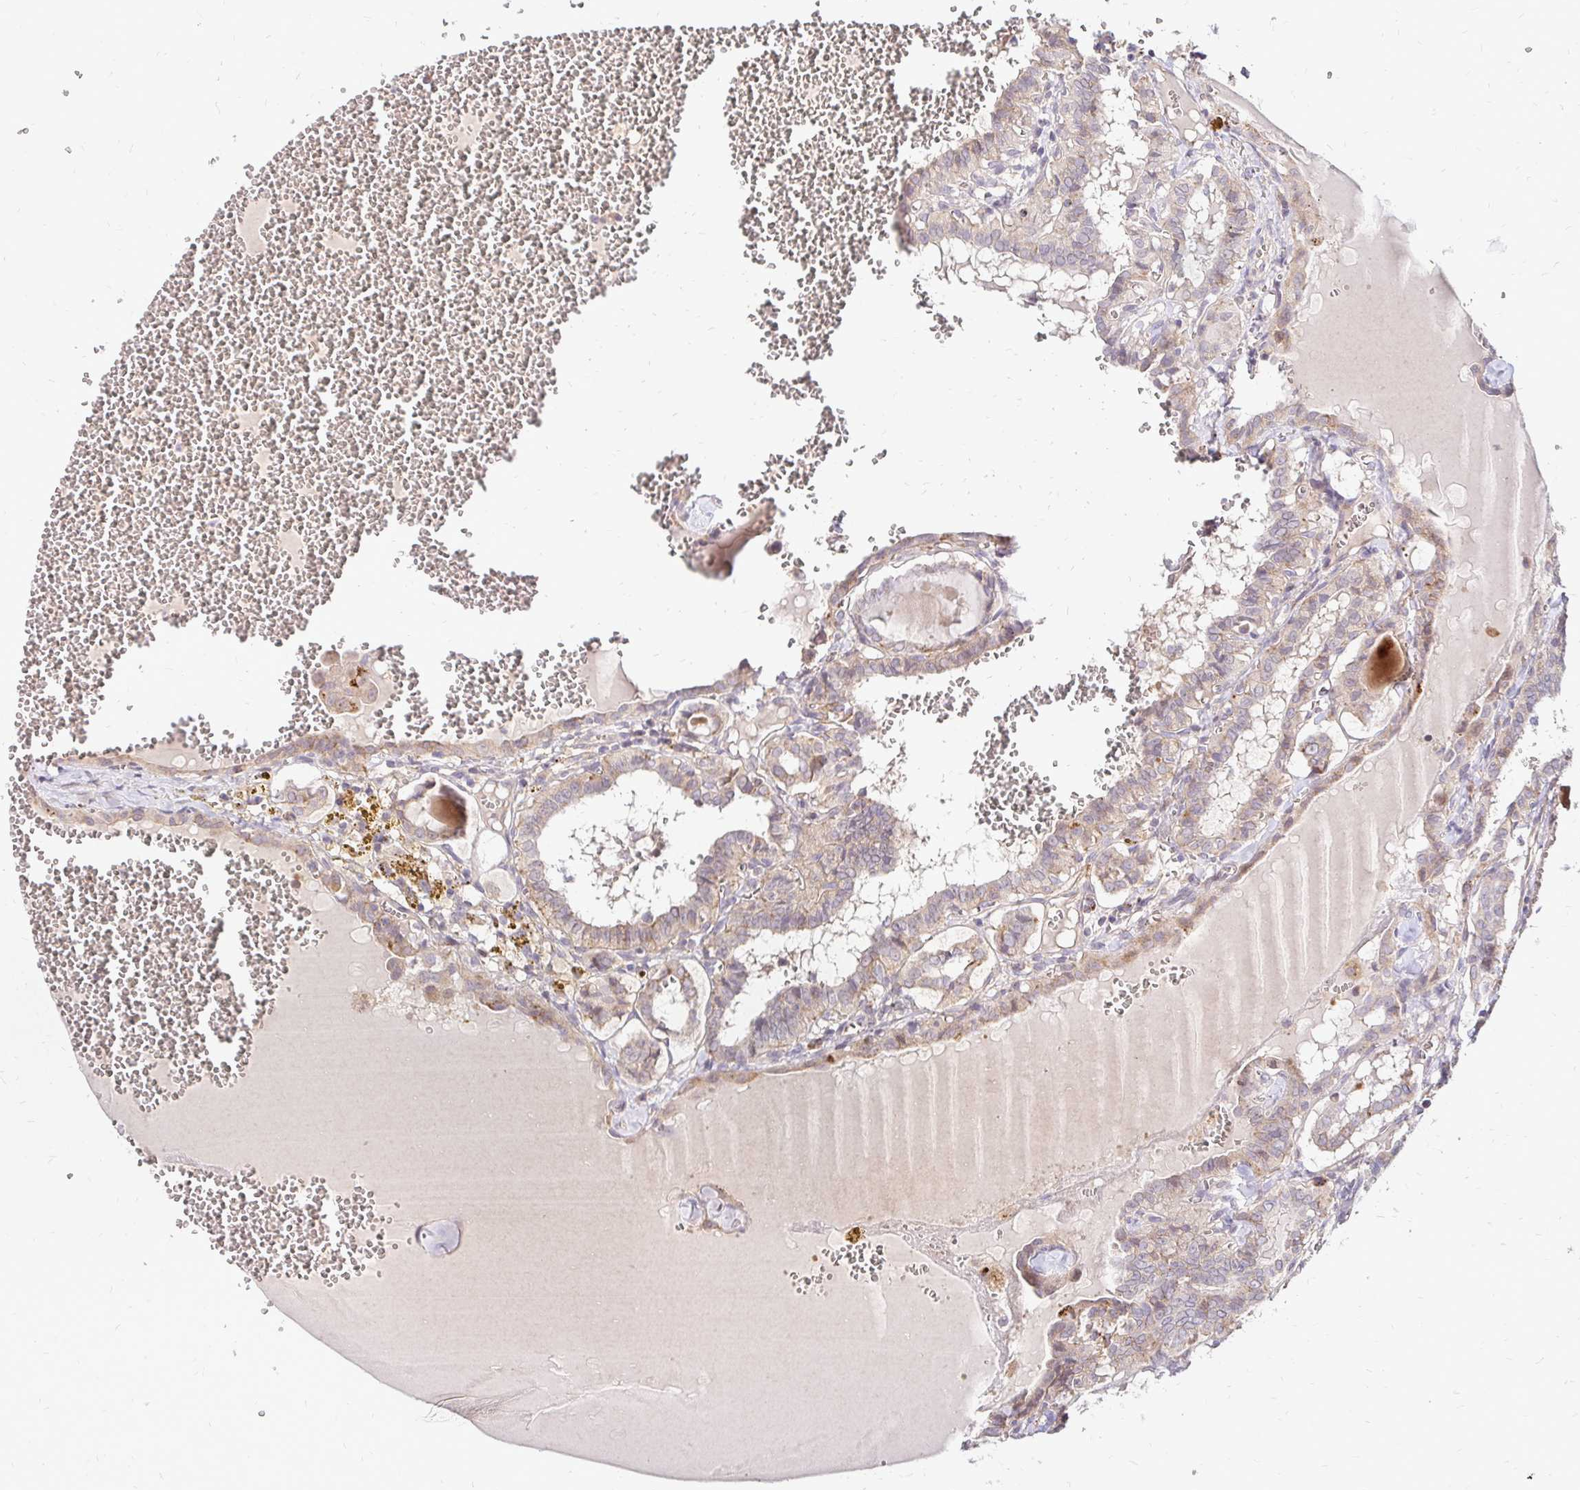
{"staining": {"intensity": "weak", "quantity": "<25%", "location": "cytoplasmic/membranous"}, "tissue": "thyroid cancer", "cell_type": "Tumor cells", "image_type": "cancer", "snomed": [{"axis": "morphology", "description": "Papillary adenocarcinoma, NOS"}, {"axis": "topography", "description": "Thyroid gland"}], "caption": "A micrograph of thyroid cancer (papillary adenocarcinoma) stained for a protein reveals no brown staining in tumor cells. (DAB immunohistochemistry (IHC) with hematoxylin counter stain).", "gene": "IDUA", "patient": {"sex": "female", "age": 21}}